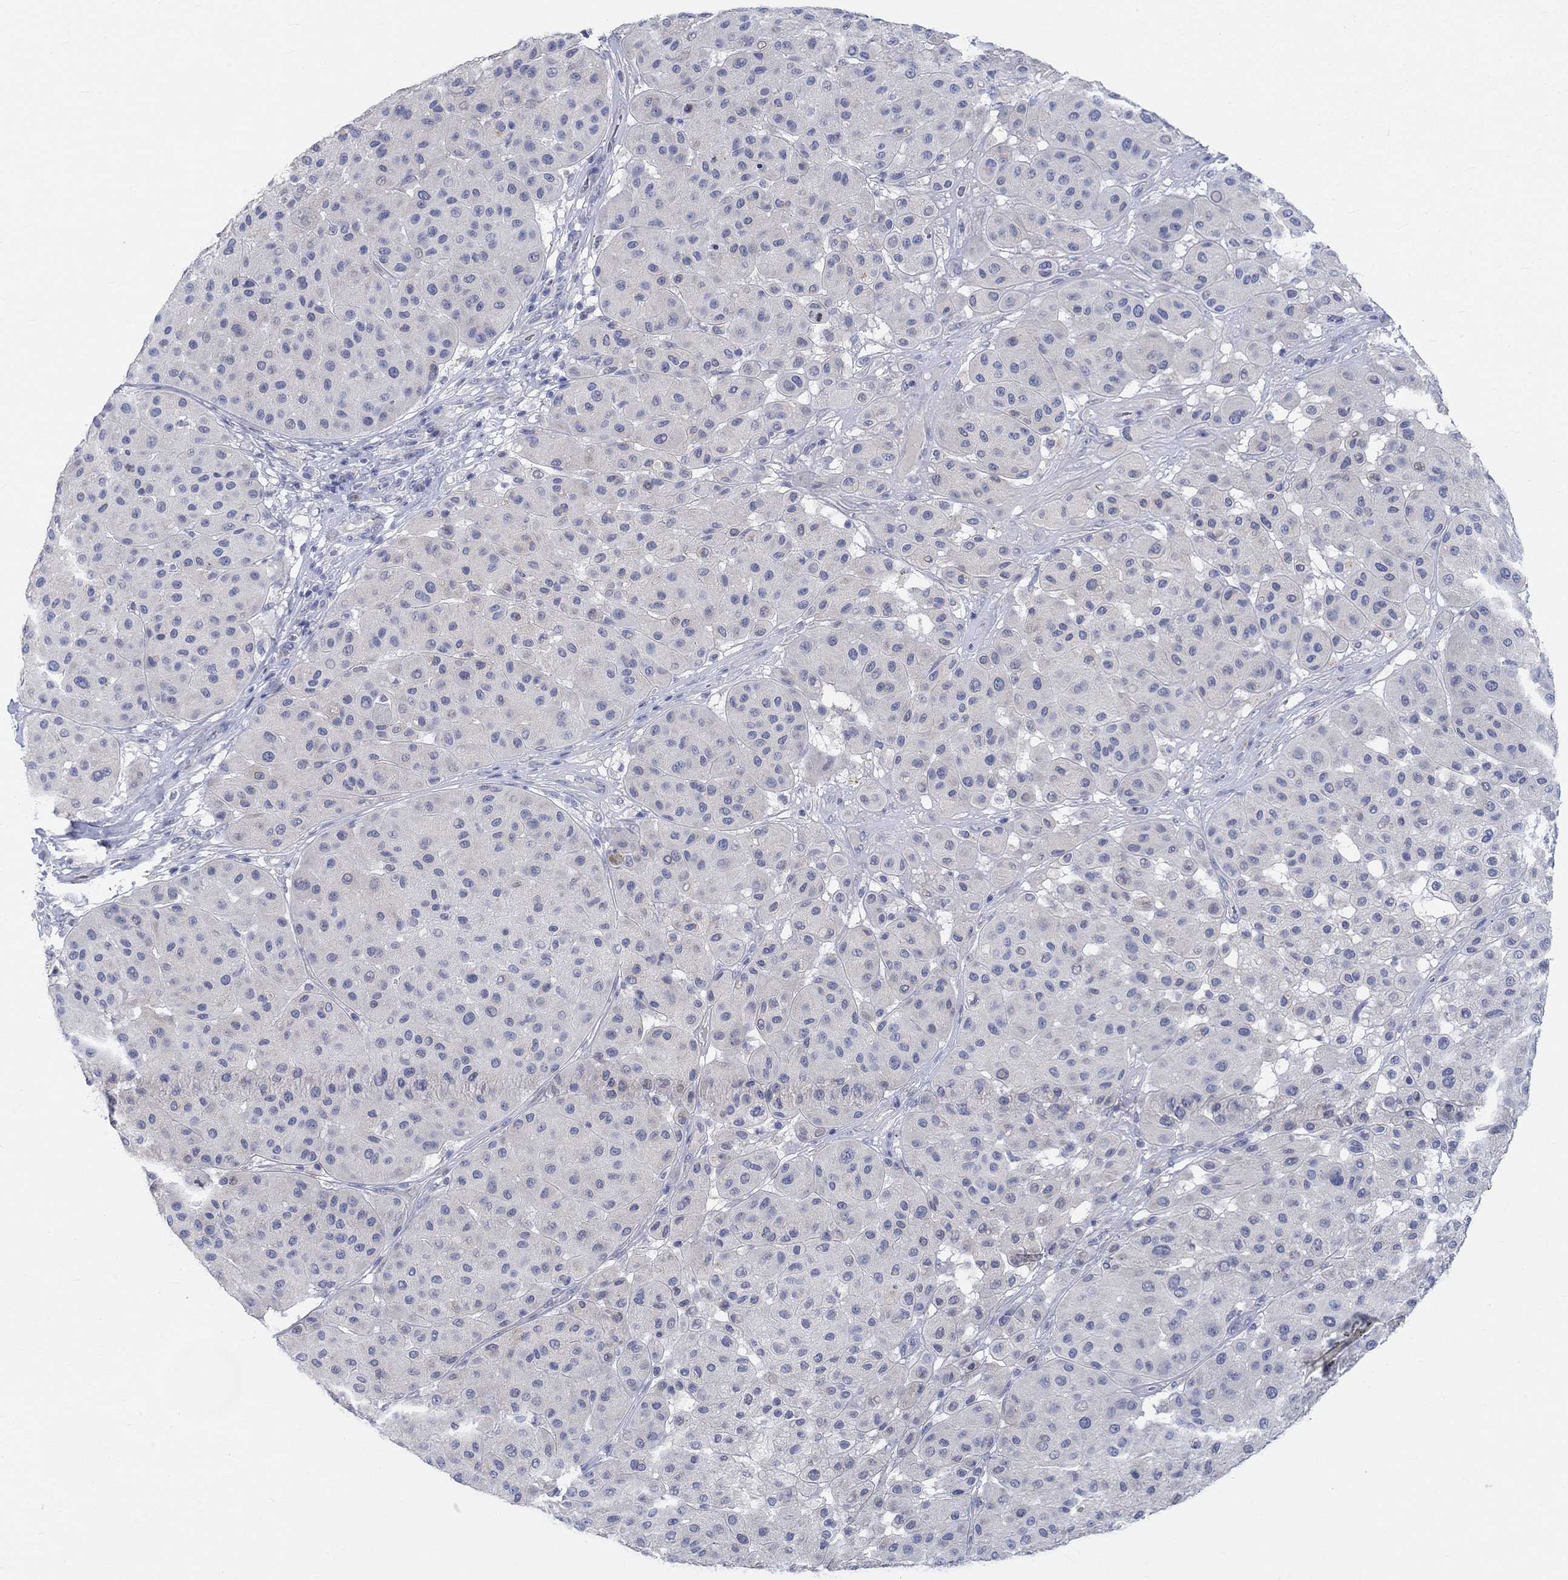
{"staining": {"intensity": "negative", "quantity": "none", "location": "none"}, "tissue": "melanoma", "cell_type": "Tumor cells", "image_type": "cancer", "snomed": [{"axis": "morphology", "description": "Malignant melanoma, Metastatic site"}, {"axis": "topography", "description": "Smooth muscle"}], "caption": "The IHC image has no significant positivity in tumor cells of melanoma tissue.", "gene": "NAV3", "patient": {"sex": "male", "age": 41}}